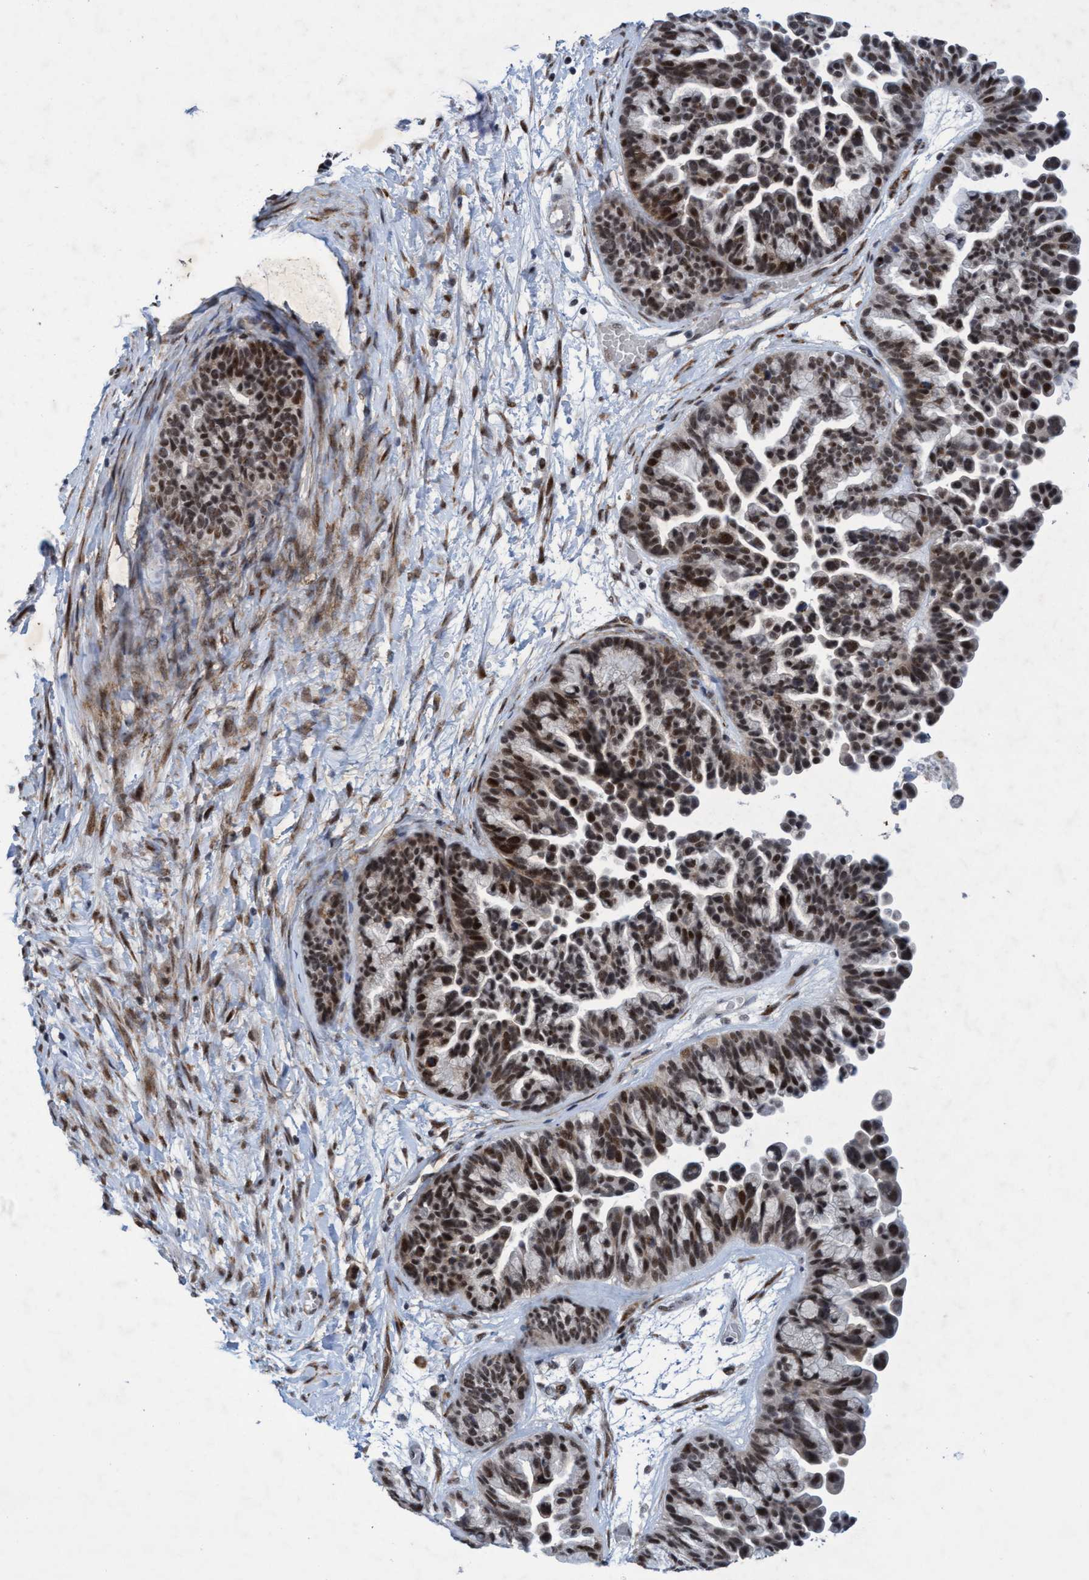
{"staining": {"intensity": "moderate", "quantity": ">75%", "location": "cytoplasmic/membranous,nuclear"}, "tissue": "ovarian cancer", "cell_type": "Tumor cells", "image_type": "cancer", "snomed": [{"axis": "morphology", "description": "Cystadenocarcinoma, serous, NOS"}, {"axis": "topography", "description": "Ovary"}], "caption": "DAB immunohistochemical staining of ovarian cancer (serous cystadenocarcinoma) exhibits moderate cytoplasmic/membranous and nuclear protein expression in about >75% of tumor cells. The staining was performed using DAB, with brown indicating positive protein expression. Nuclei are stained blue with hematoxylin.", "gene": "GLT6D1", "patient": {"sex": "female", "age": 56}}